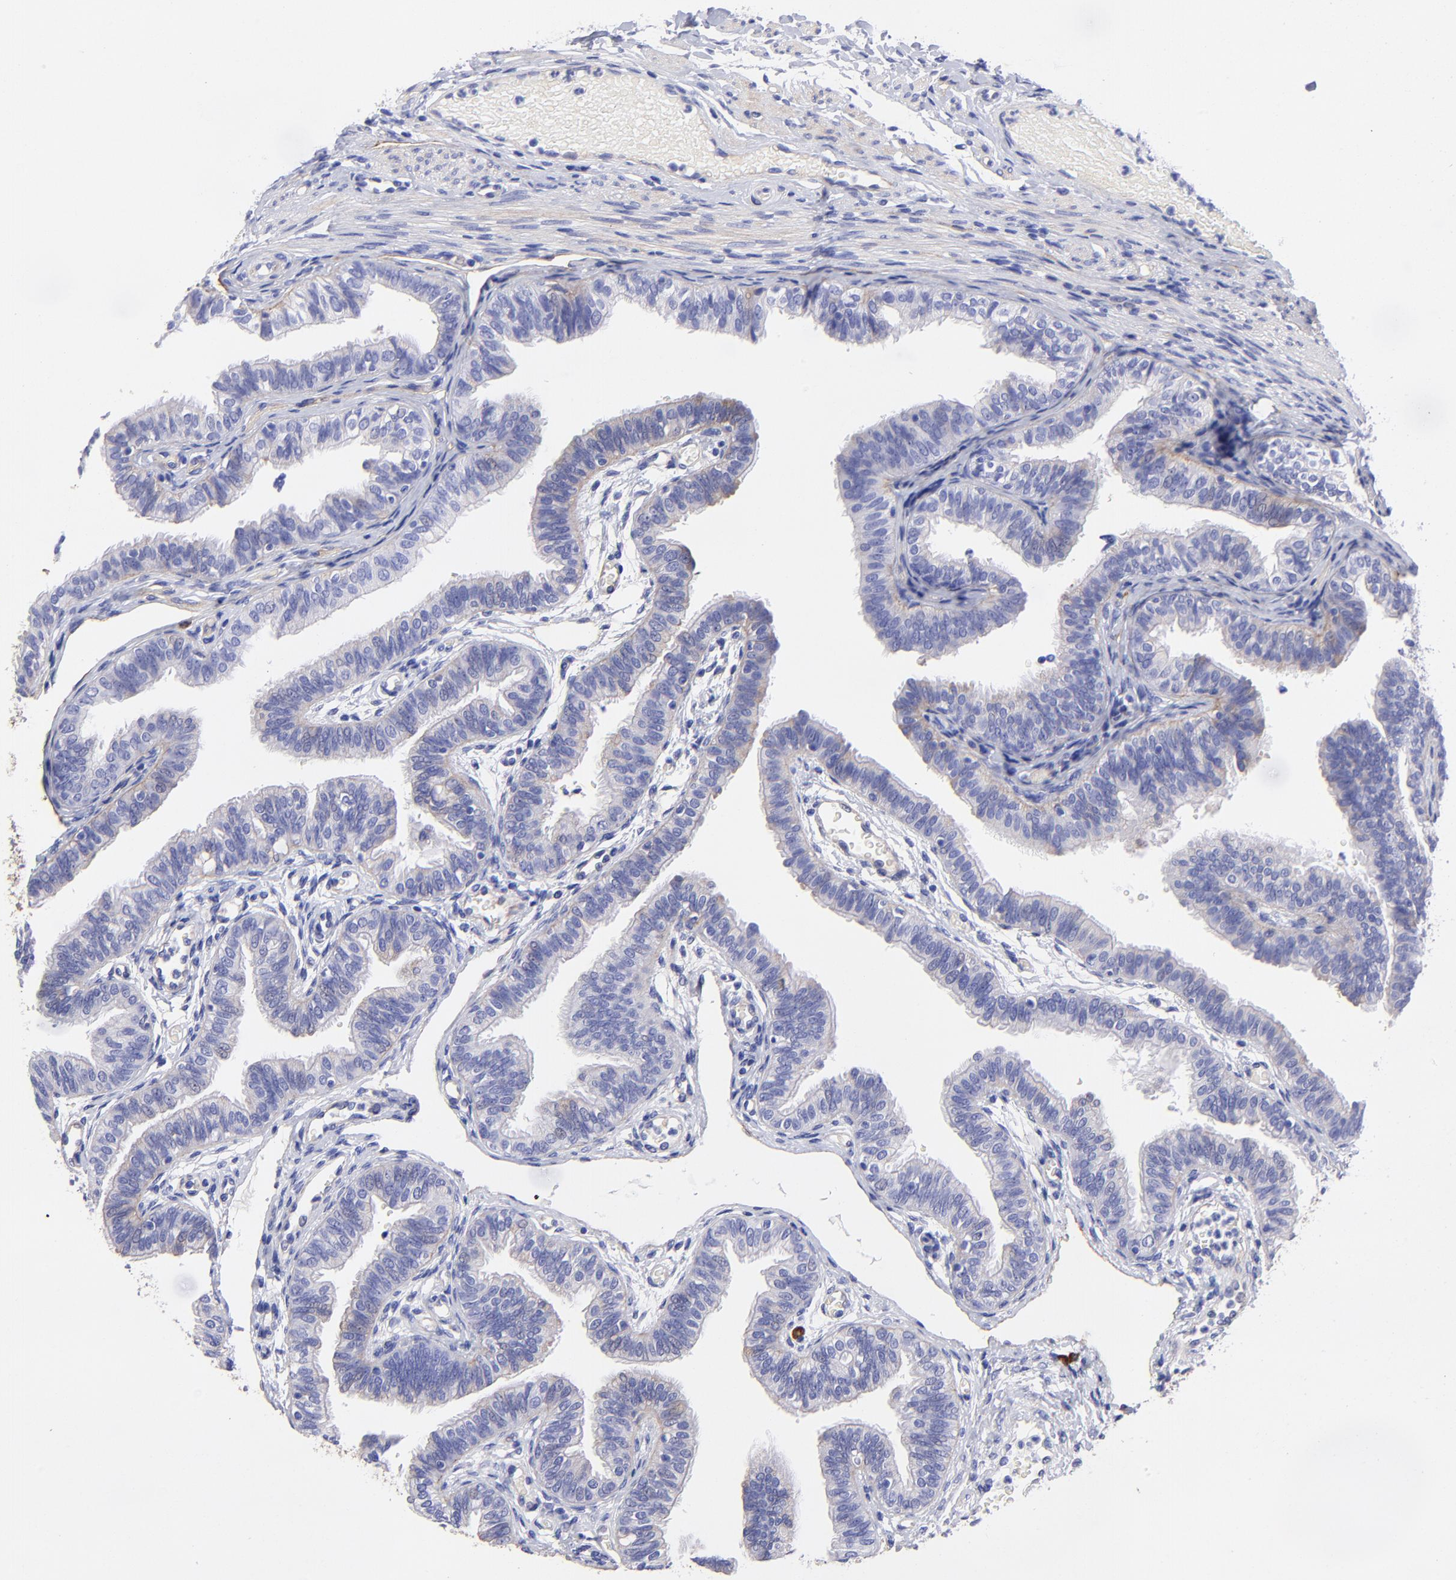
{"staining": {"intensity": "weak", "quantity": "<25%", "location": "cytoplasmic/membranous"}, "tissue": "fallopian tube", "cell_type": "Glandular cells", "image_type": "normal", "snomed": [{"axis": "morphology", "description": "Normal tissue, NOS"}, {"axis": "morphology", "description": "Dermoid, NOS"}, {"axis": "topography", "description": "Fallopian tube"}], "caption": "Fallopian tube stained for a protein using immunohistochemistry demonstrates no expression glandular cells.", "gene": "PPFIBP1", "patient": {"sex": "female", "age": 33}}